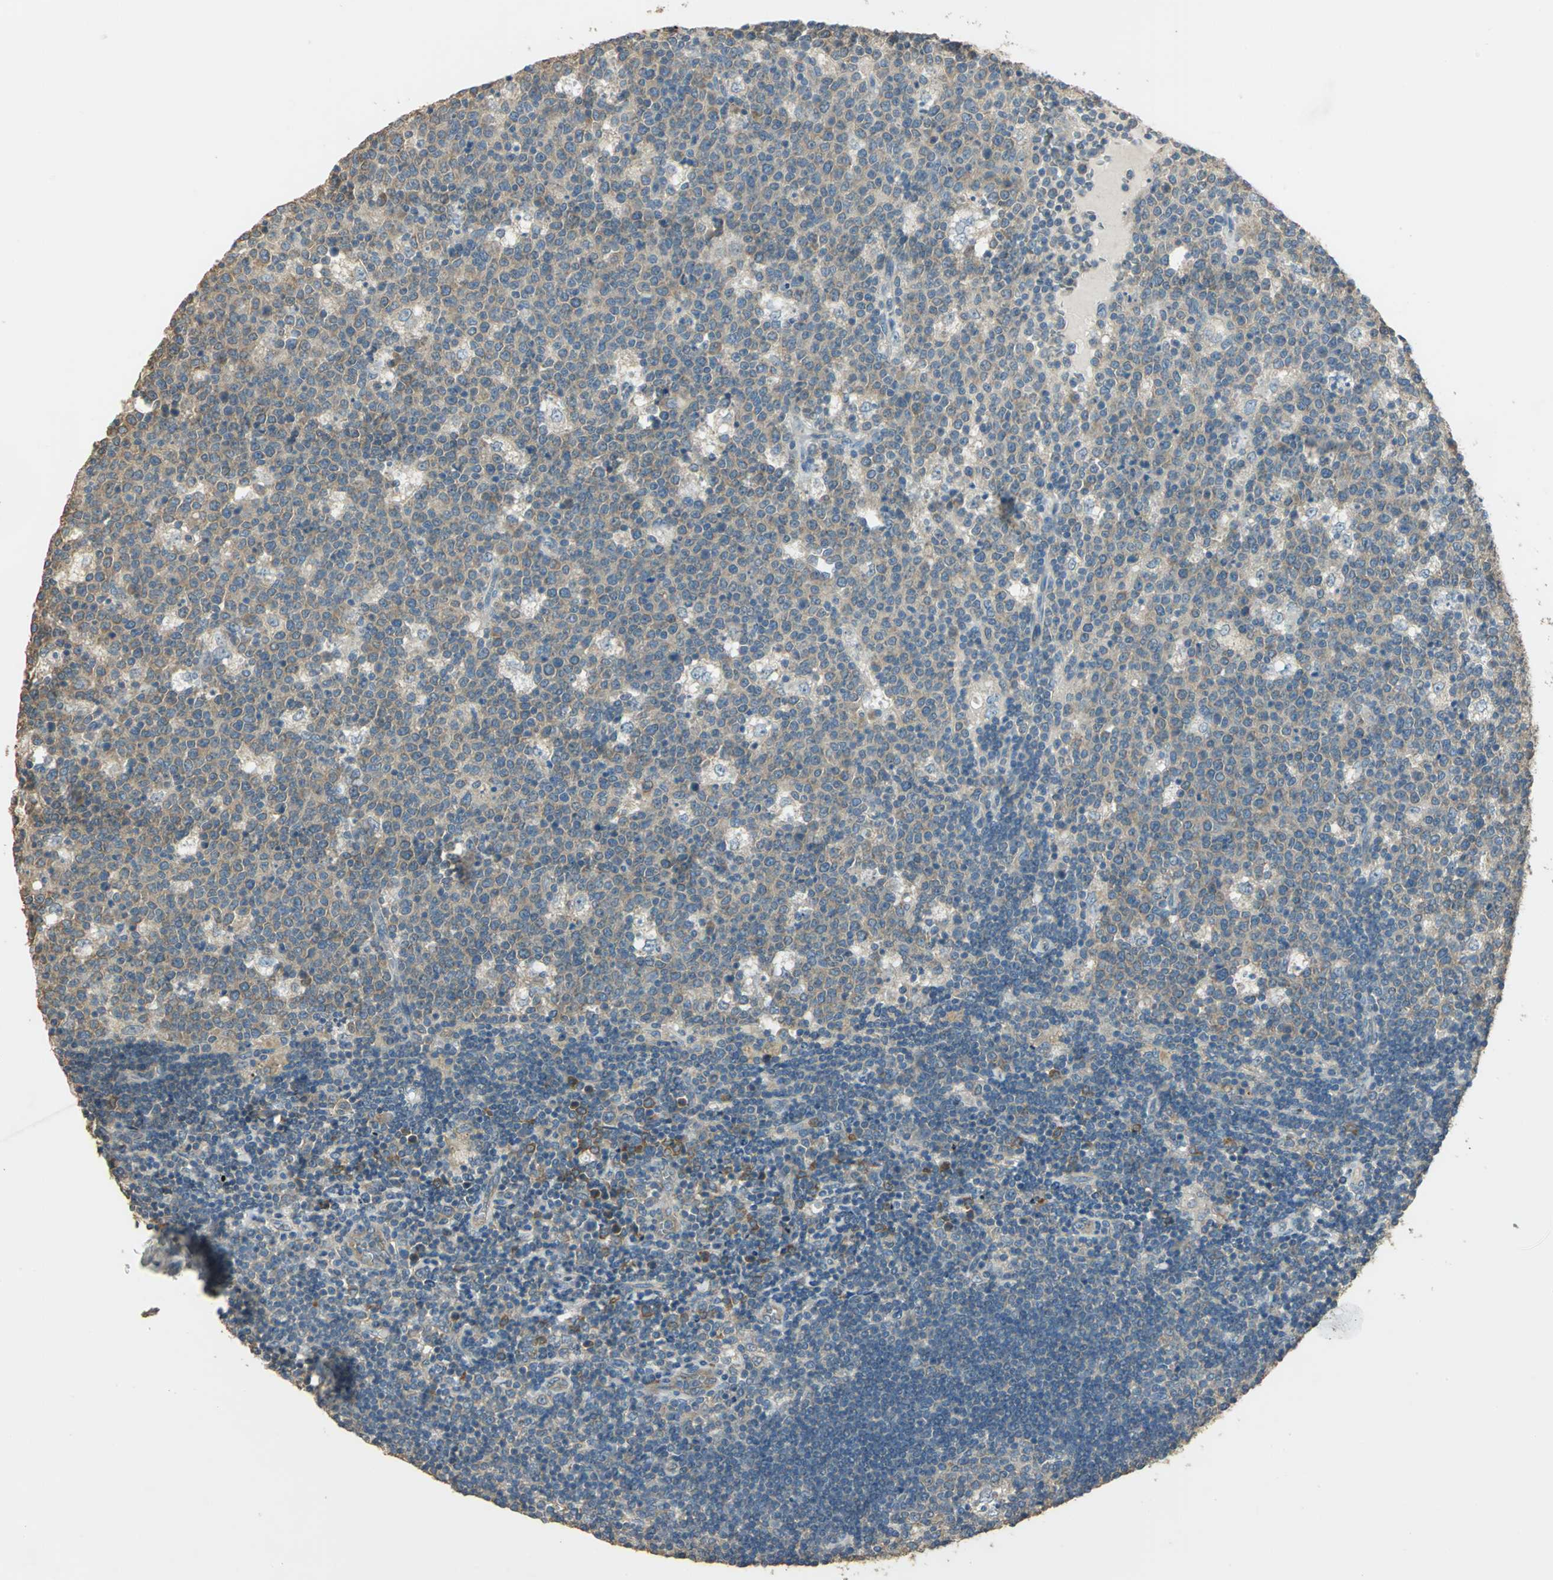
{"staining": {"intensity": "moderate", "quantity": "25%-75%", "location": "cytoplasmic/membranous"}, "tissue": "lymph node", "cell_type": "Germinal center cells", "image_type": "normal", "snomed": [{"axis": "morphology", "description": "Normal tissue, NOS"}, {"axis": "topography", "description": "Lymph node"}, {"axis": "topography", "description": "Salivary gland"}], "caption": "Immunohistochemistry micrograph of benign lymph node stained for a protein (brown), which reveals medium levels of moderate cytoplasmic/membranous staining in approximately 25%-75% of germinal center cells.", "gene": "SHC2", "patient": {"sex": "male", "age": 8}}